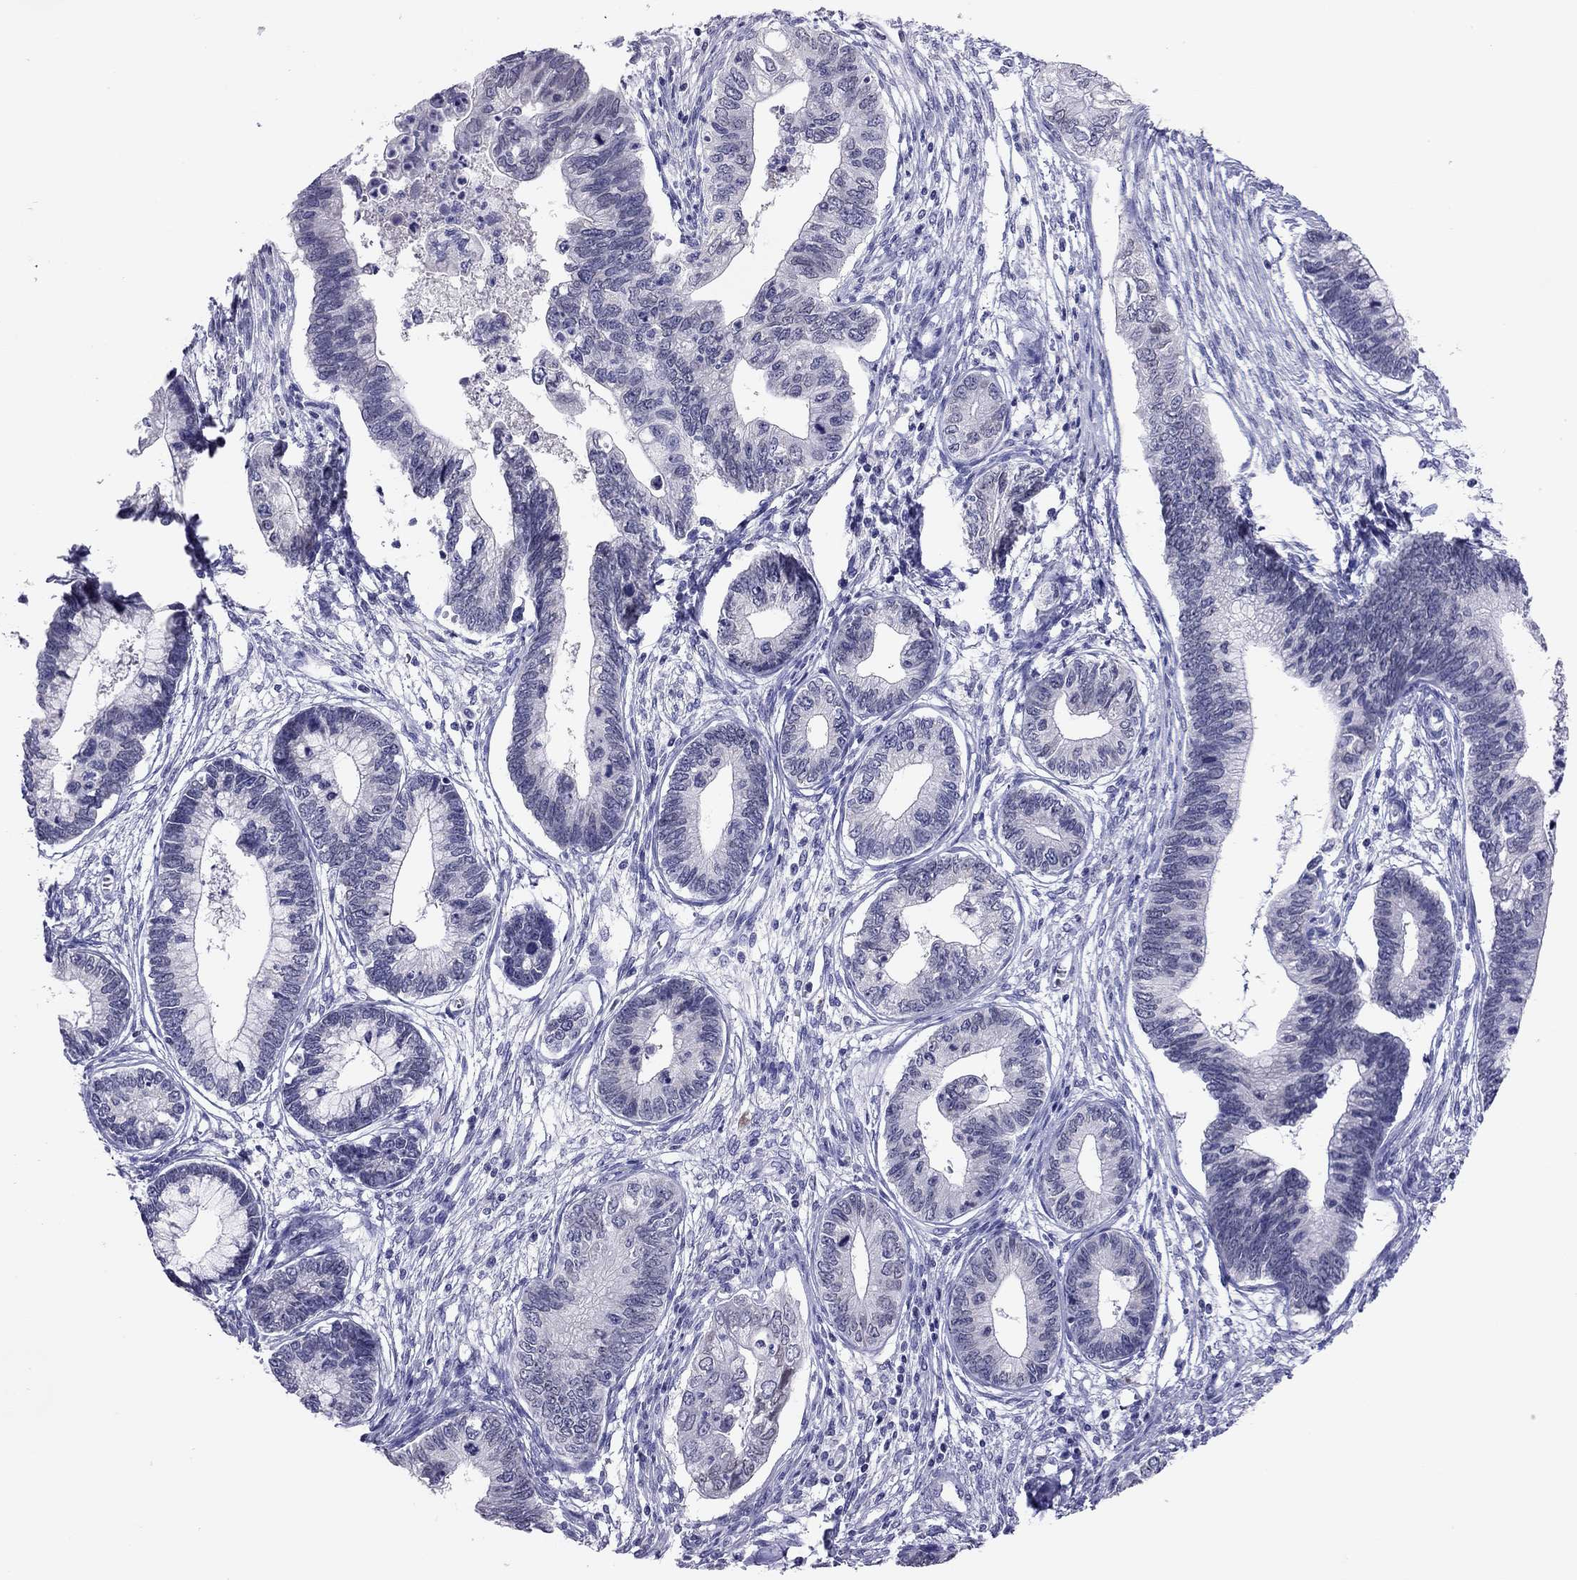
{"staining": {"intensity": "negative", "quantity": "none", "location": "none"}, "tissue": "cervical cancer", "cell_type": "Tumor cells", "image_type": "cancer", "snomed": [{"axis": "morphology", "description": "Adenocarcinoma, NOS"}, {"axis": "topography", "description": "Cervix"}], "caption": "The histopathology image displays no significant positivity in tumor cells of cervical cancer (adenocarcinoma).", "gene": "ARMC12", "patient": {"sex": "female", "age": 44}}